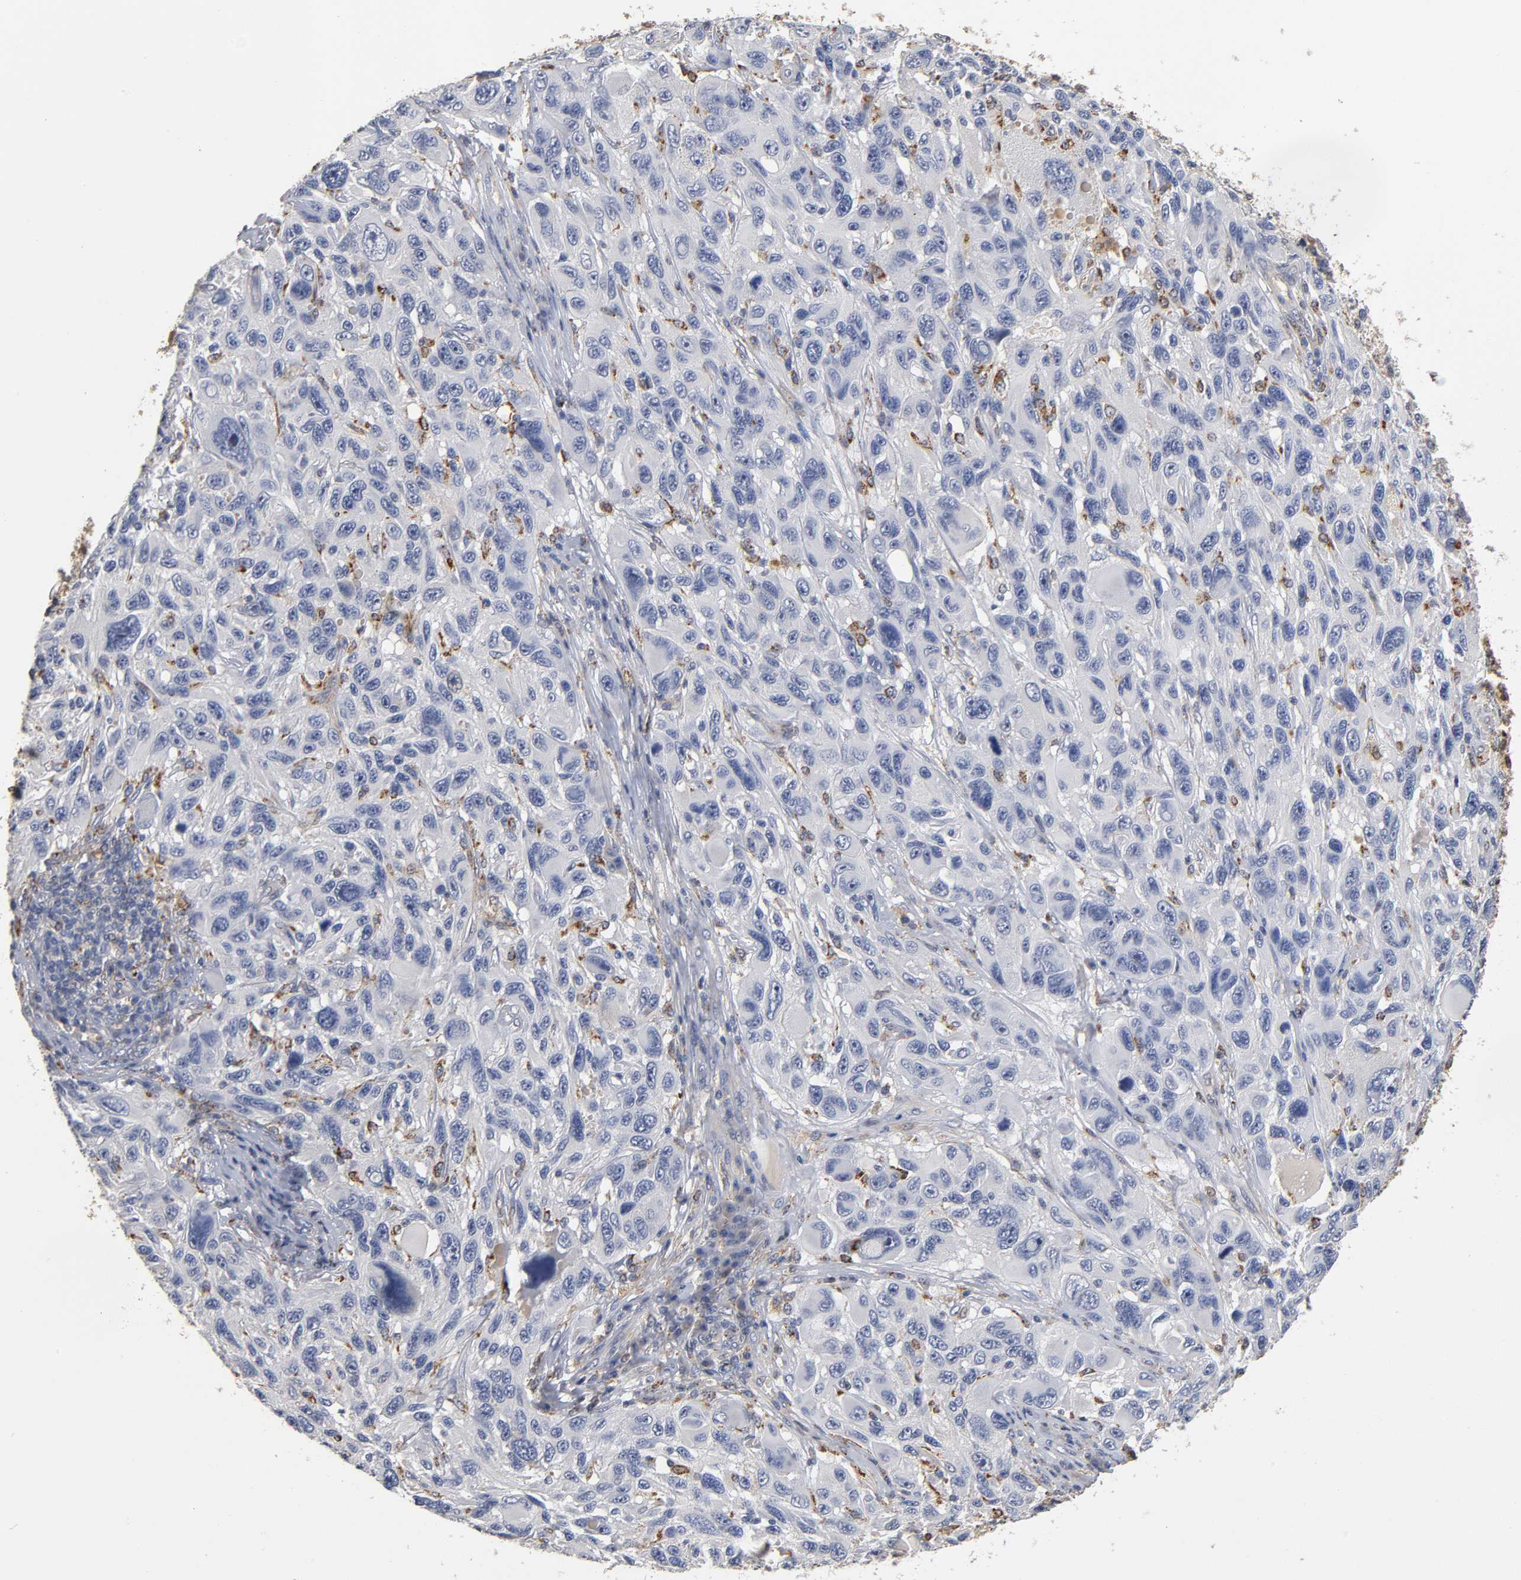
{"staining": {"intensity": "negative", "quantity": "none", "location": "none"}, "tissue": "melanoma", "cell_type": "Tumor cells", "image_type": "cancer", "snomed": [{"axis": "morphology", "description": "Malignant melanoma, NOS"}, {"axis": "topography", "description": "Skin"}], "caption": "This is an immunohistochemistry micrograph of human melanoma. There is no staining in tumor cells.", "gene": "ISG15", "patient": {"sex": "male", "age": 53}}